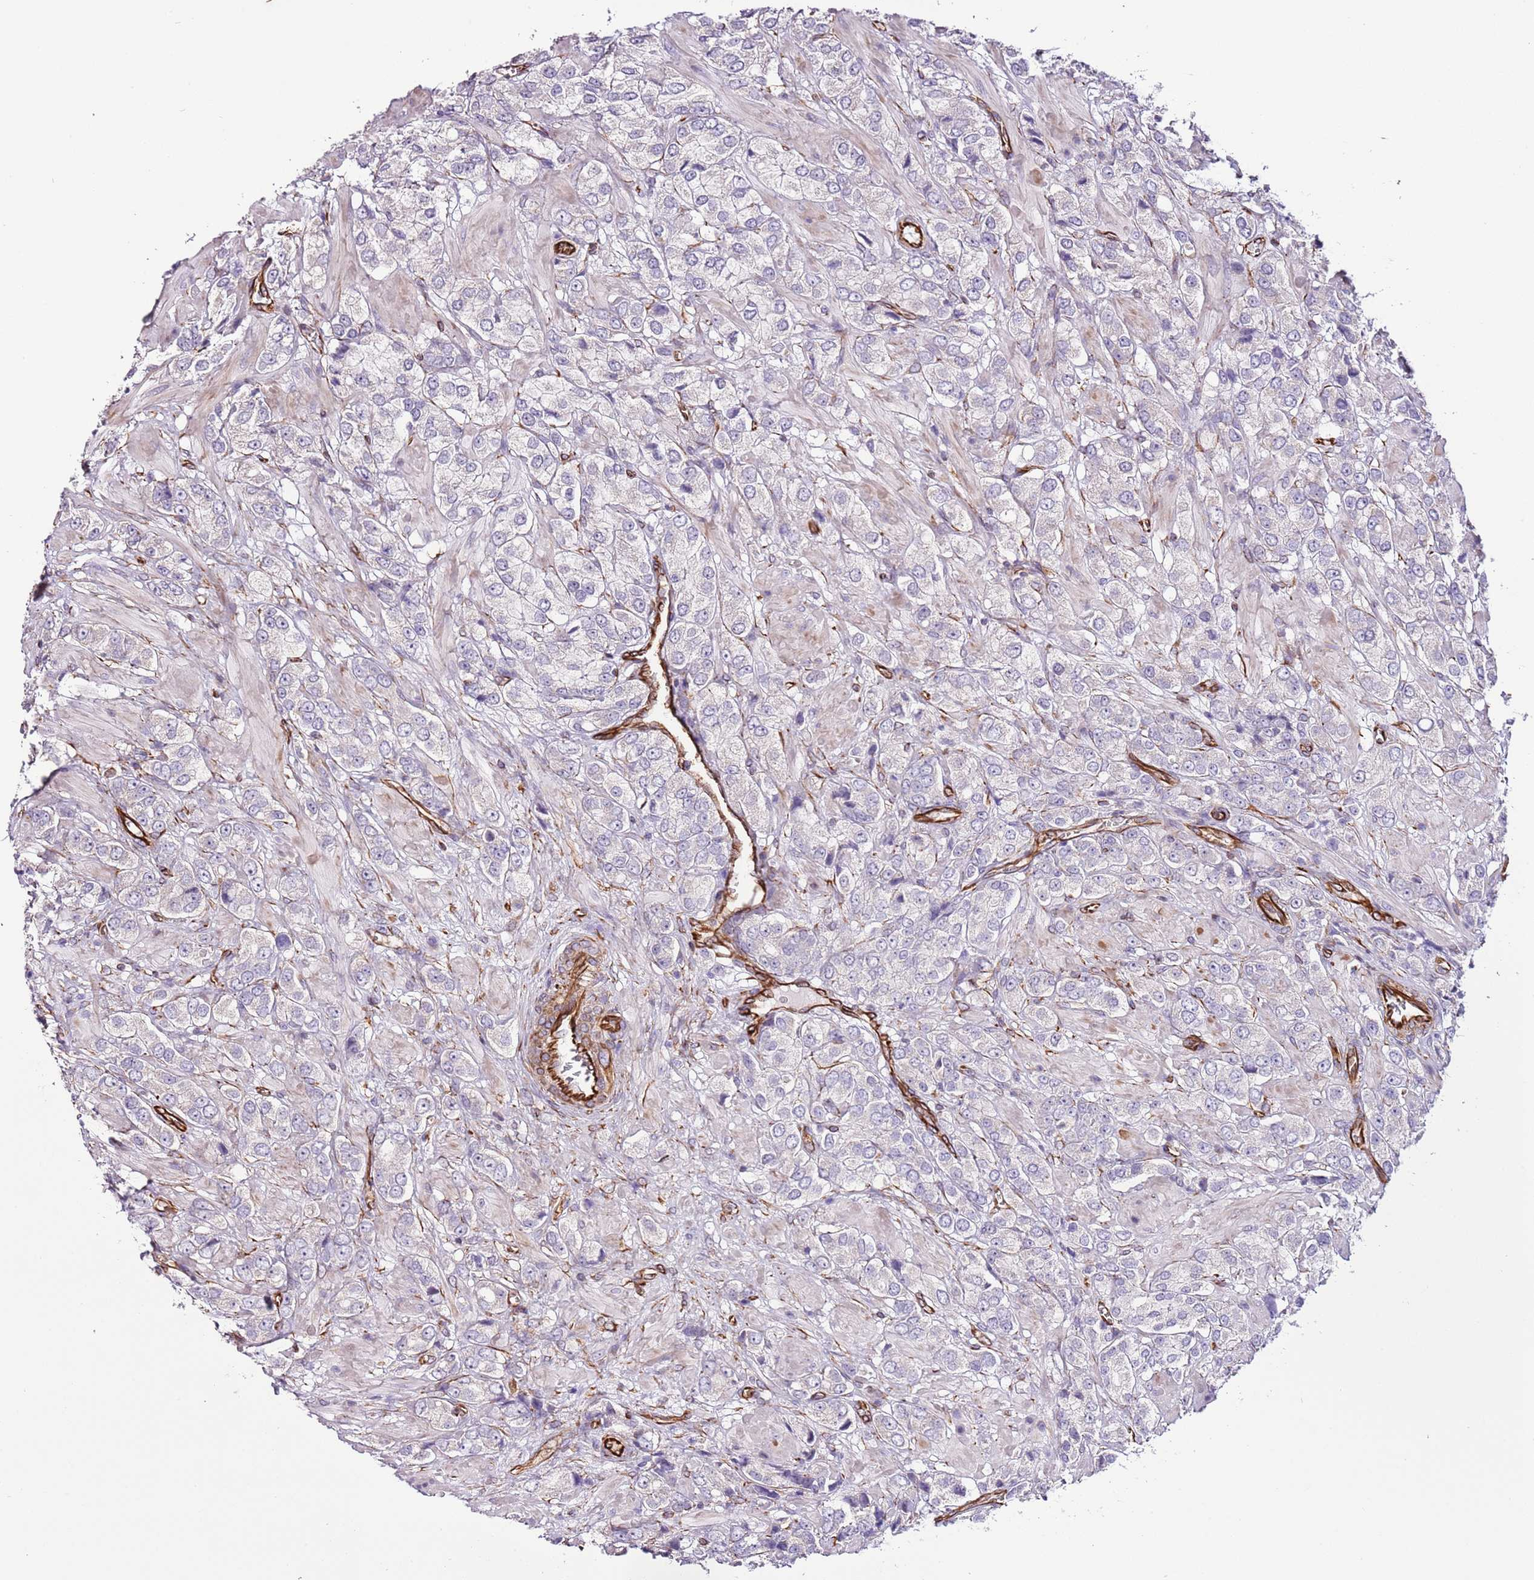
{"staining": {"intensity": "negative", "quantity": "none", "location": "none"}, "tissue": "prostate cancer", "cell_type": "Tumor cells", "image_type": "cancer", "snomed": [{"axis": "morphology", "description": "Adenocarcinoma, High grade"}, {"axis": "topography", "description": "Prostate and seminal vesicle, NOS"}], "caption": "High power microscopy photomicrograph of an immunohistochemistry micrograph of prostate high-grade adenocarcinoma, revealing no significant staining in tumor cells. Nuclei are stained in blue.", "gene": "ZNF786", "patient": {"sex": "male", "age": 64}}